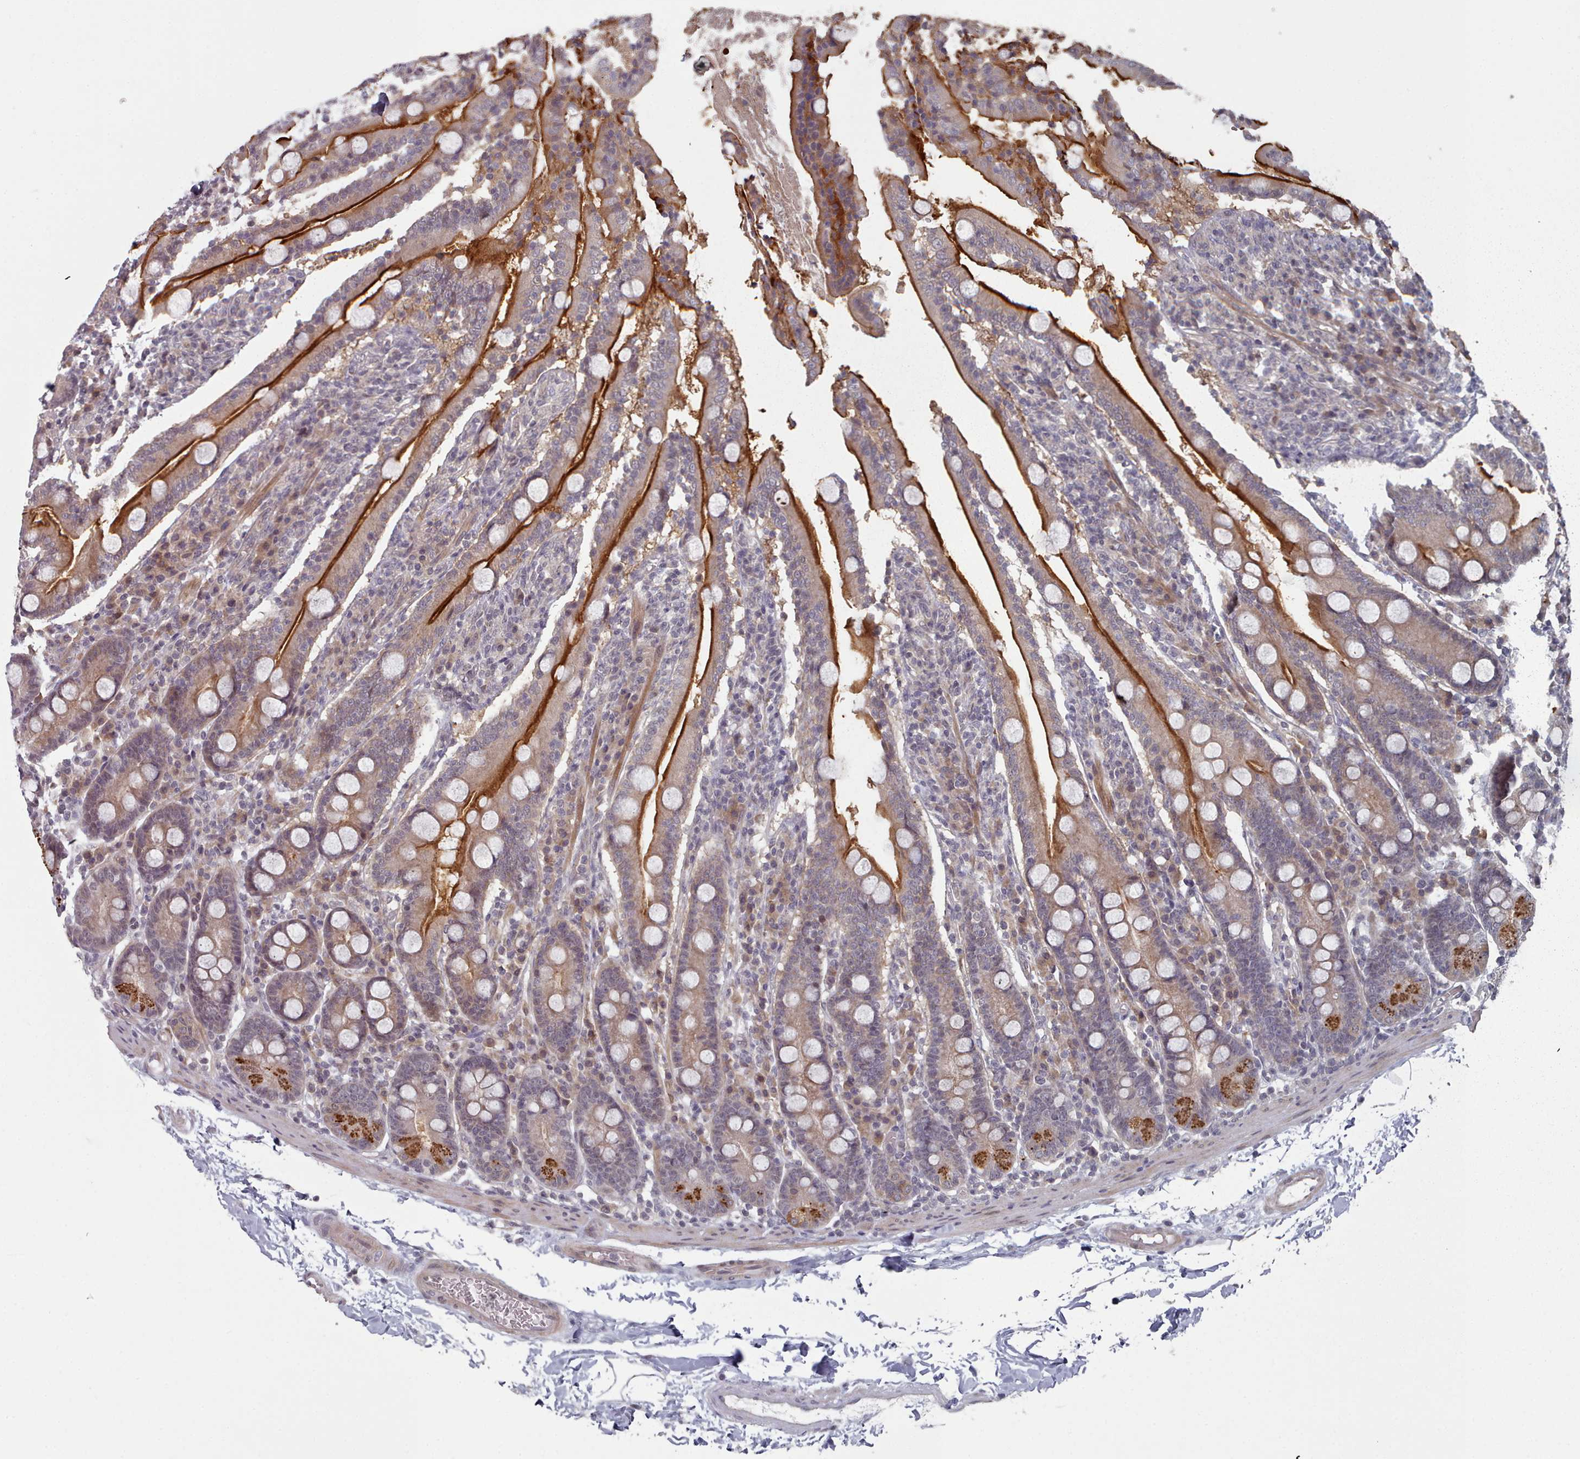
{"staining": {"intensity": "strong", "quantity": "25%-75%", "location": "cytoplasmic/membranous"}, "tissue": "duodenum", "cell_type": "Glandular cells", "image_type": "normal", "snomed": [{"axis": "morphology", "description": "Normal tissue, NOS"}, {"axis": "topography", "description": "Duodenum"}], "caption": "The micrograph demonstrates immunohistochemical staining of benign duodenum. There is strong cytoplasmic/membranous expression is identified in about 25%-75% of glandular cells.", "gene": "HYAL3", "patient": {"sex": "male", "age": 35}}